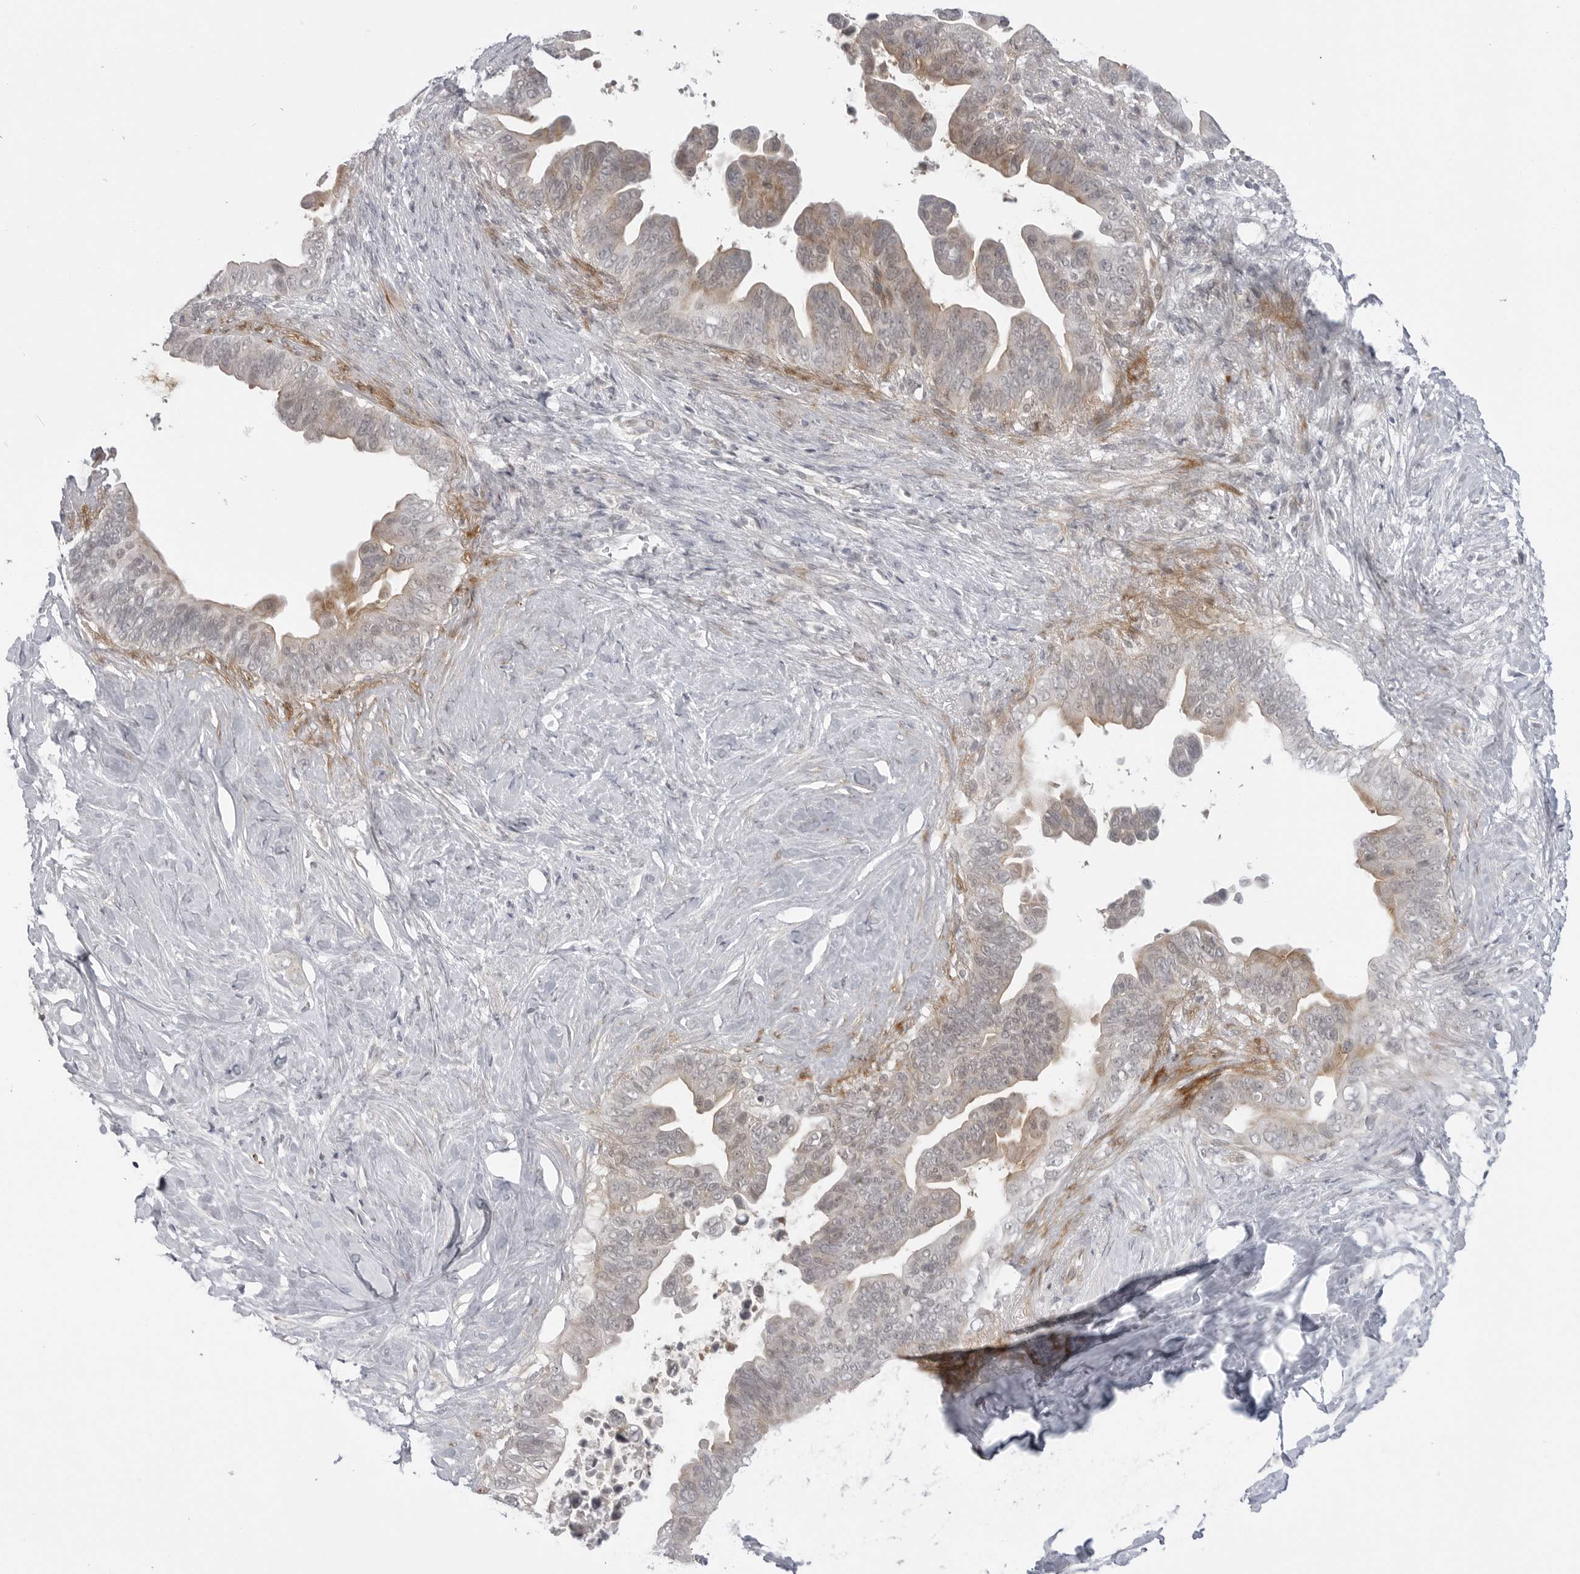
{"staining": {"intensity": "weak", "quantity": "<25%", "location": "cytoplasmic/membranous"}, "tissue": "pancreatic cancer", "cell_type": "Tumor cells", "image_type": "cancer", "snomed": [{"axis": "morphology", "description": "Adenocarcinoma, NOS"}, {"axis": "topography", "description": "Pancreas"}], "caption": "The image reveals no significant expression in tumor cells of pancreatic cancer (adenocarcinoma).", "gene": "ADAMTS5", "patient": {"sex": "female", "age": 72}}